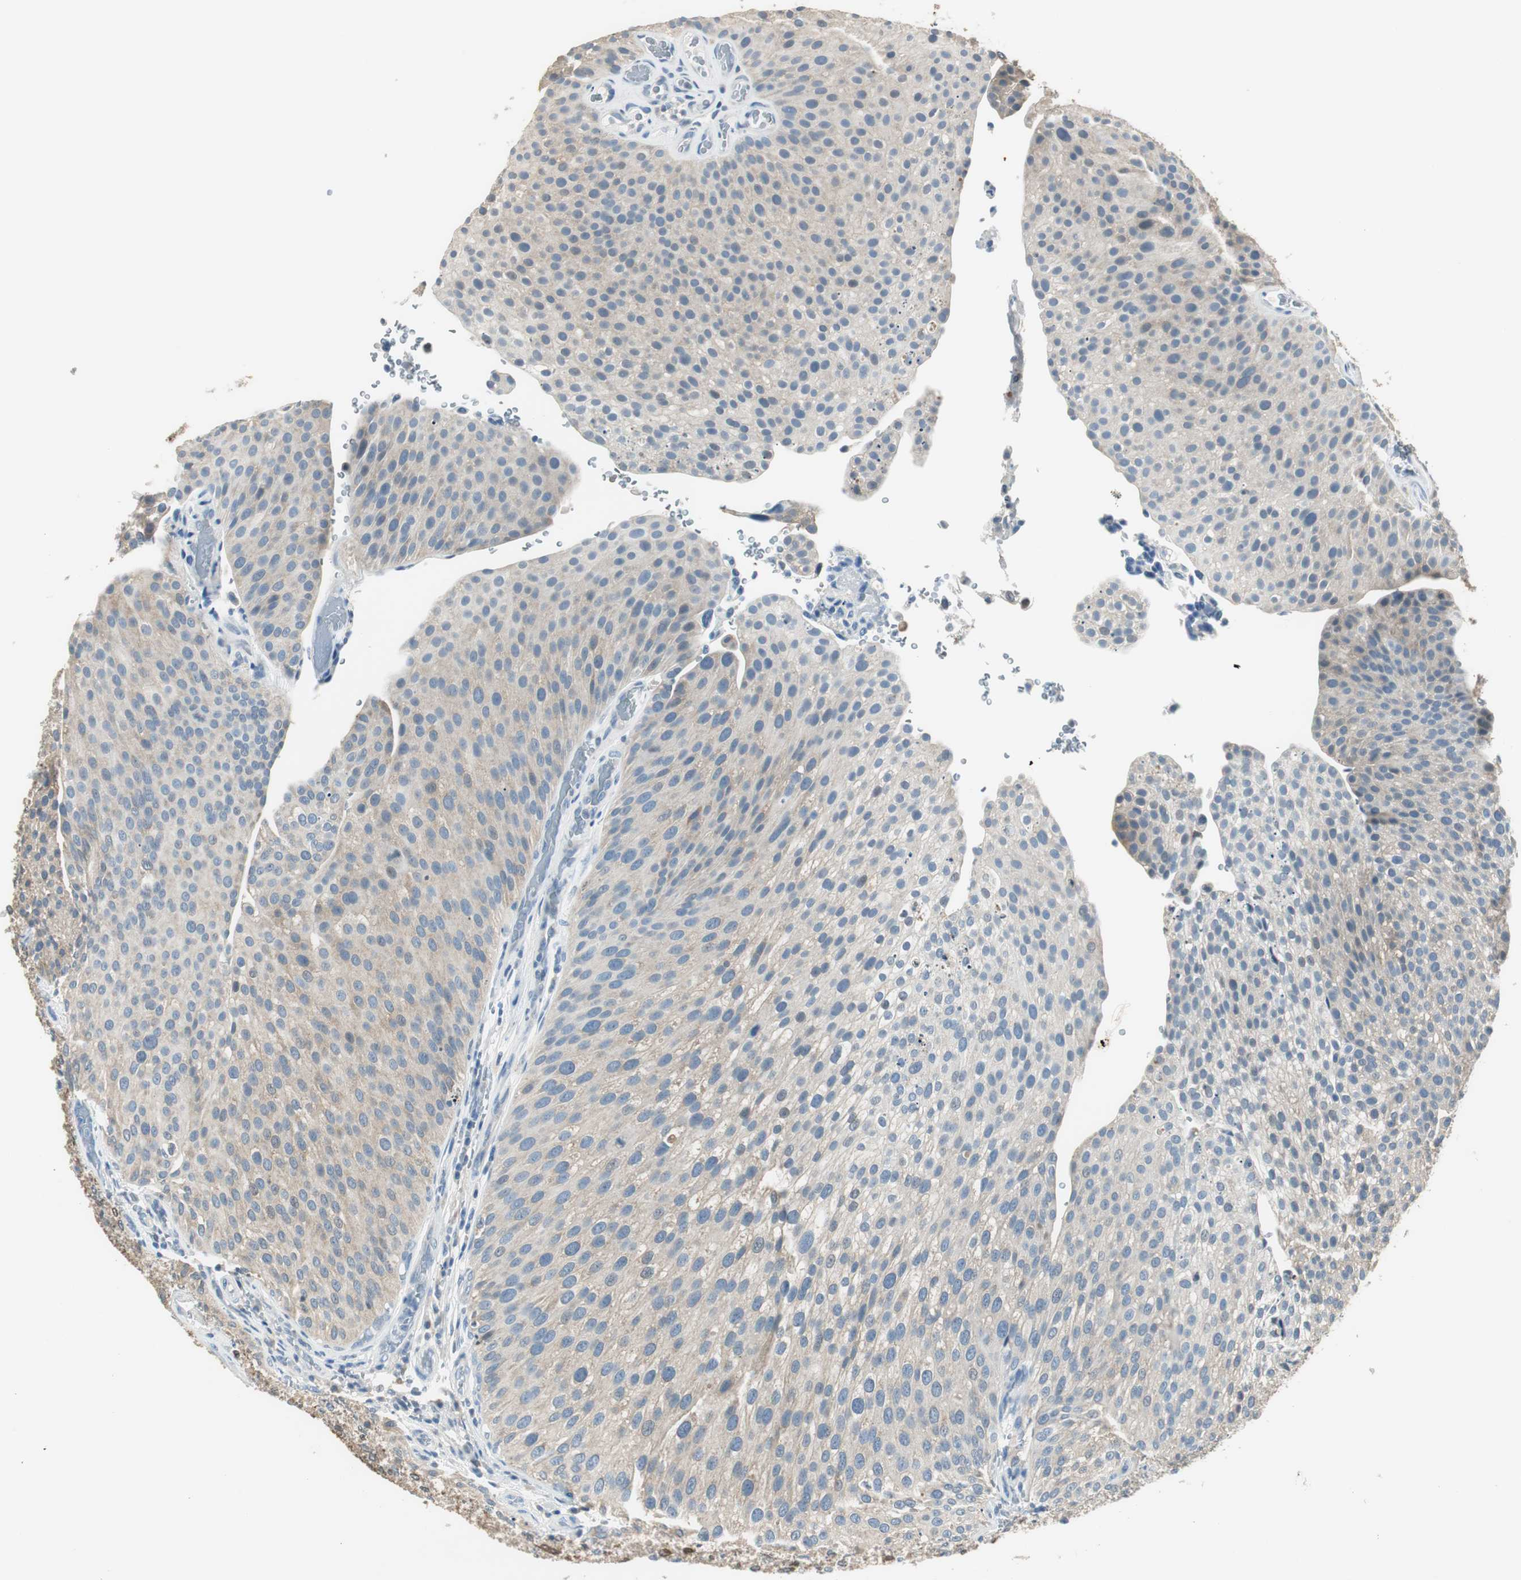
{"staining": {"intensity": "weak", "quantity": "25%-75%", "location": "cytoplasmic/membranous"}, "tissue": "urothelial cancer", "cell_type": "Tumor cells", "image_type": "cancer", "snomed": [{"axis": "morphology", "description": "Urothelial carcinoma, Low grade"}, {"axis": "topography", "description": "Smooth muscle"}, {"axis": "topography", "description": "Urinary bladder"}], "caption": "Tumor cells display low levels of weak cytoplasmic/membranous positivity in about 25%-75% of cells in human low-grade urothelial carcinoma.", "gene": "MSTO1", "patient": {"sex": "male", "age": 60}}